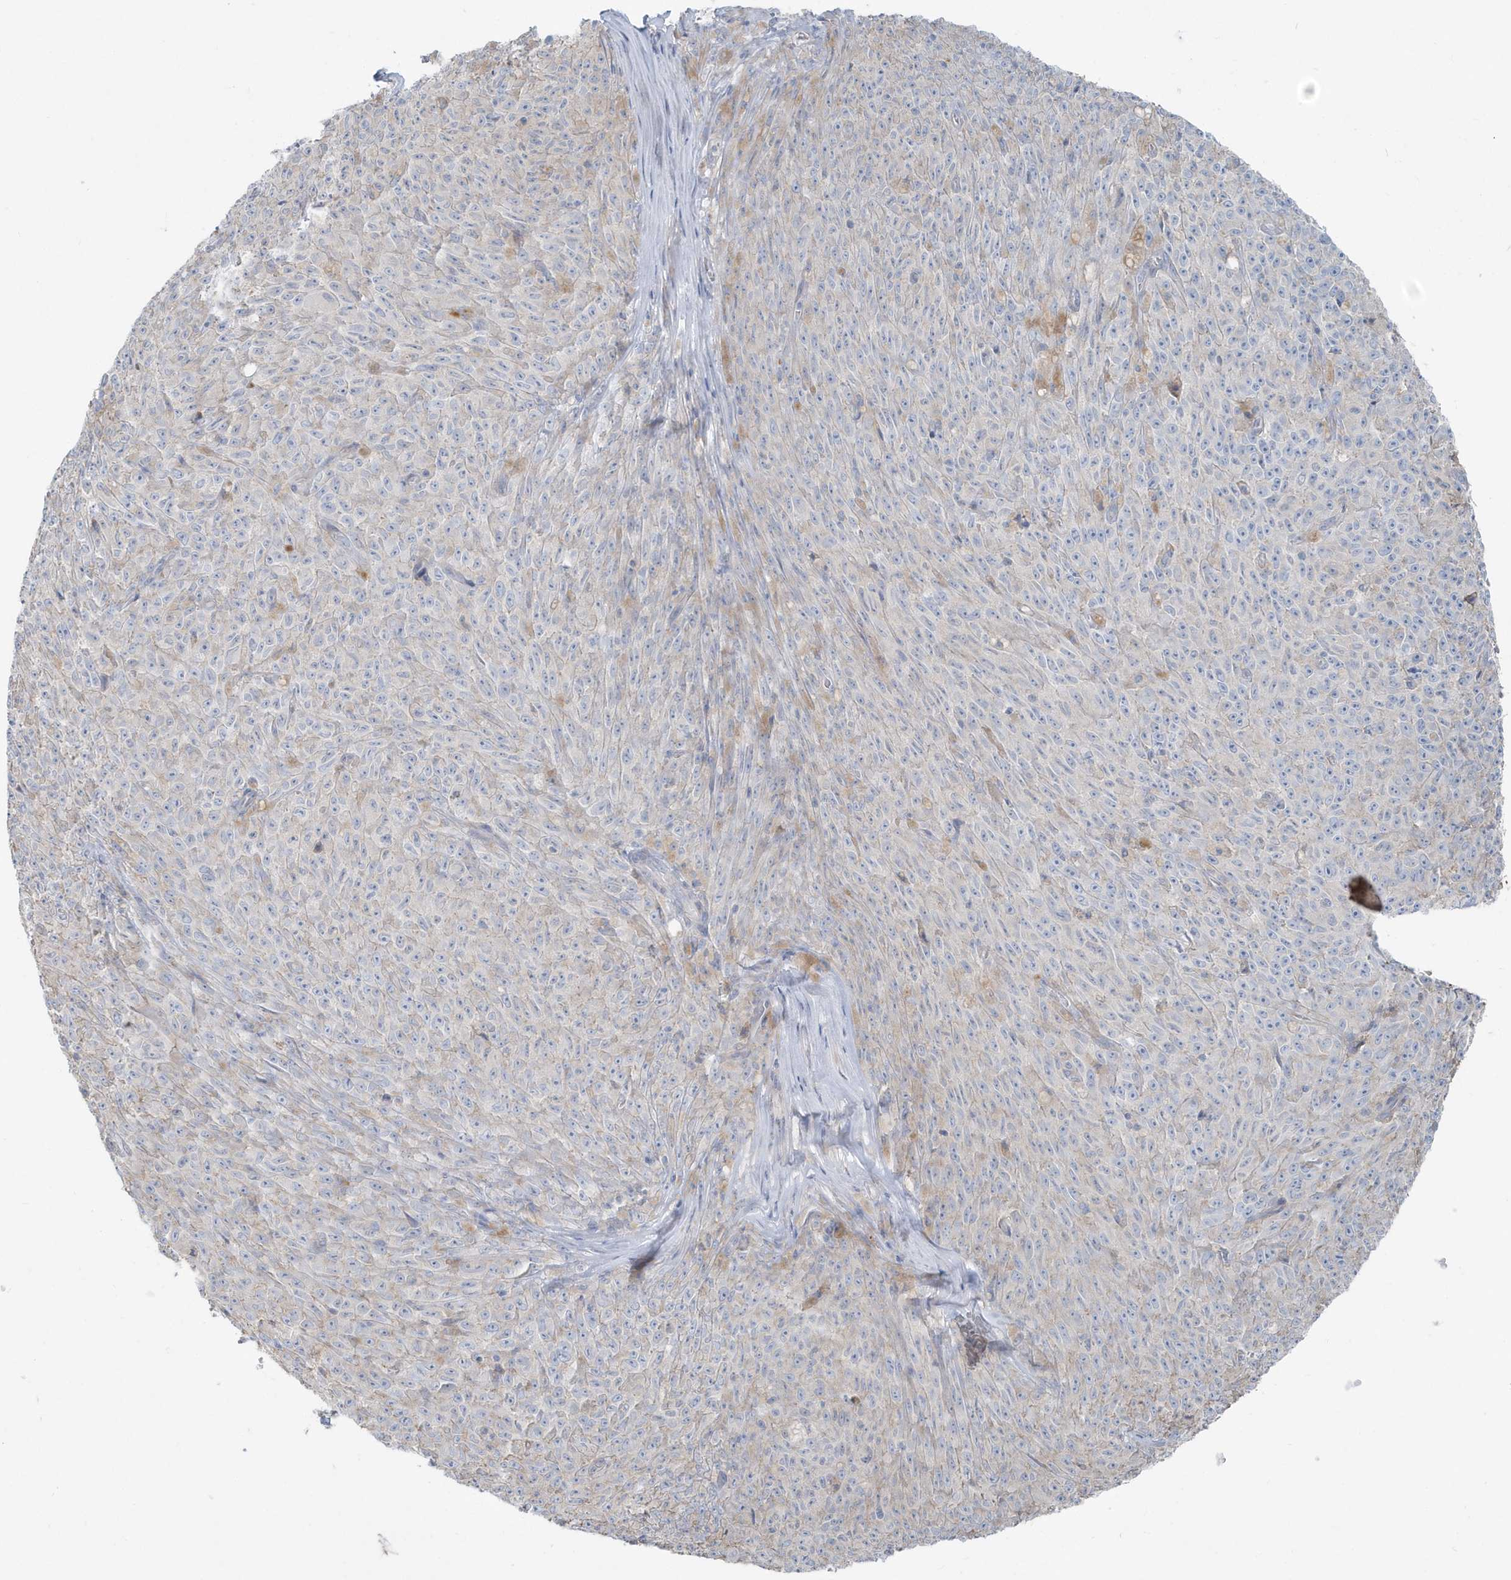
{"staining": {"intensity": "negative", "quantity": "none", "location": "none"}, "tissue": "melanoma", "cell_type": "Tumor cells", "image_type": "cancer", "snomed": [{"axis": "morphology", "description": "Malignant melanoma, NOS"}, {"axis": "topography", "description": "Skin"}], "caption": "Melanoma was stained to show a protein in brown. There is no significant positivity in tumor cells.", "gene": "CCNJ", "patient": {"sex": "female", "age": 82}}